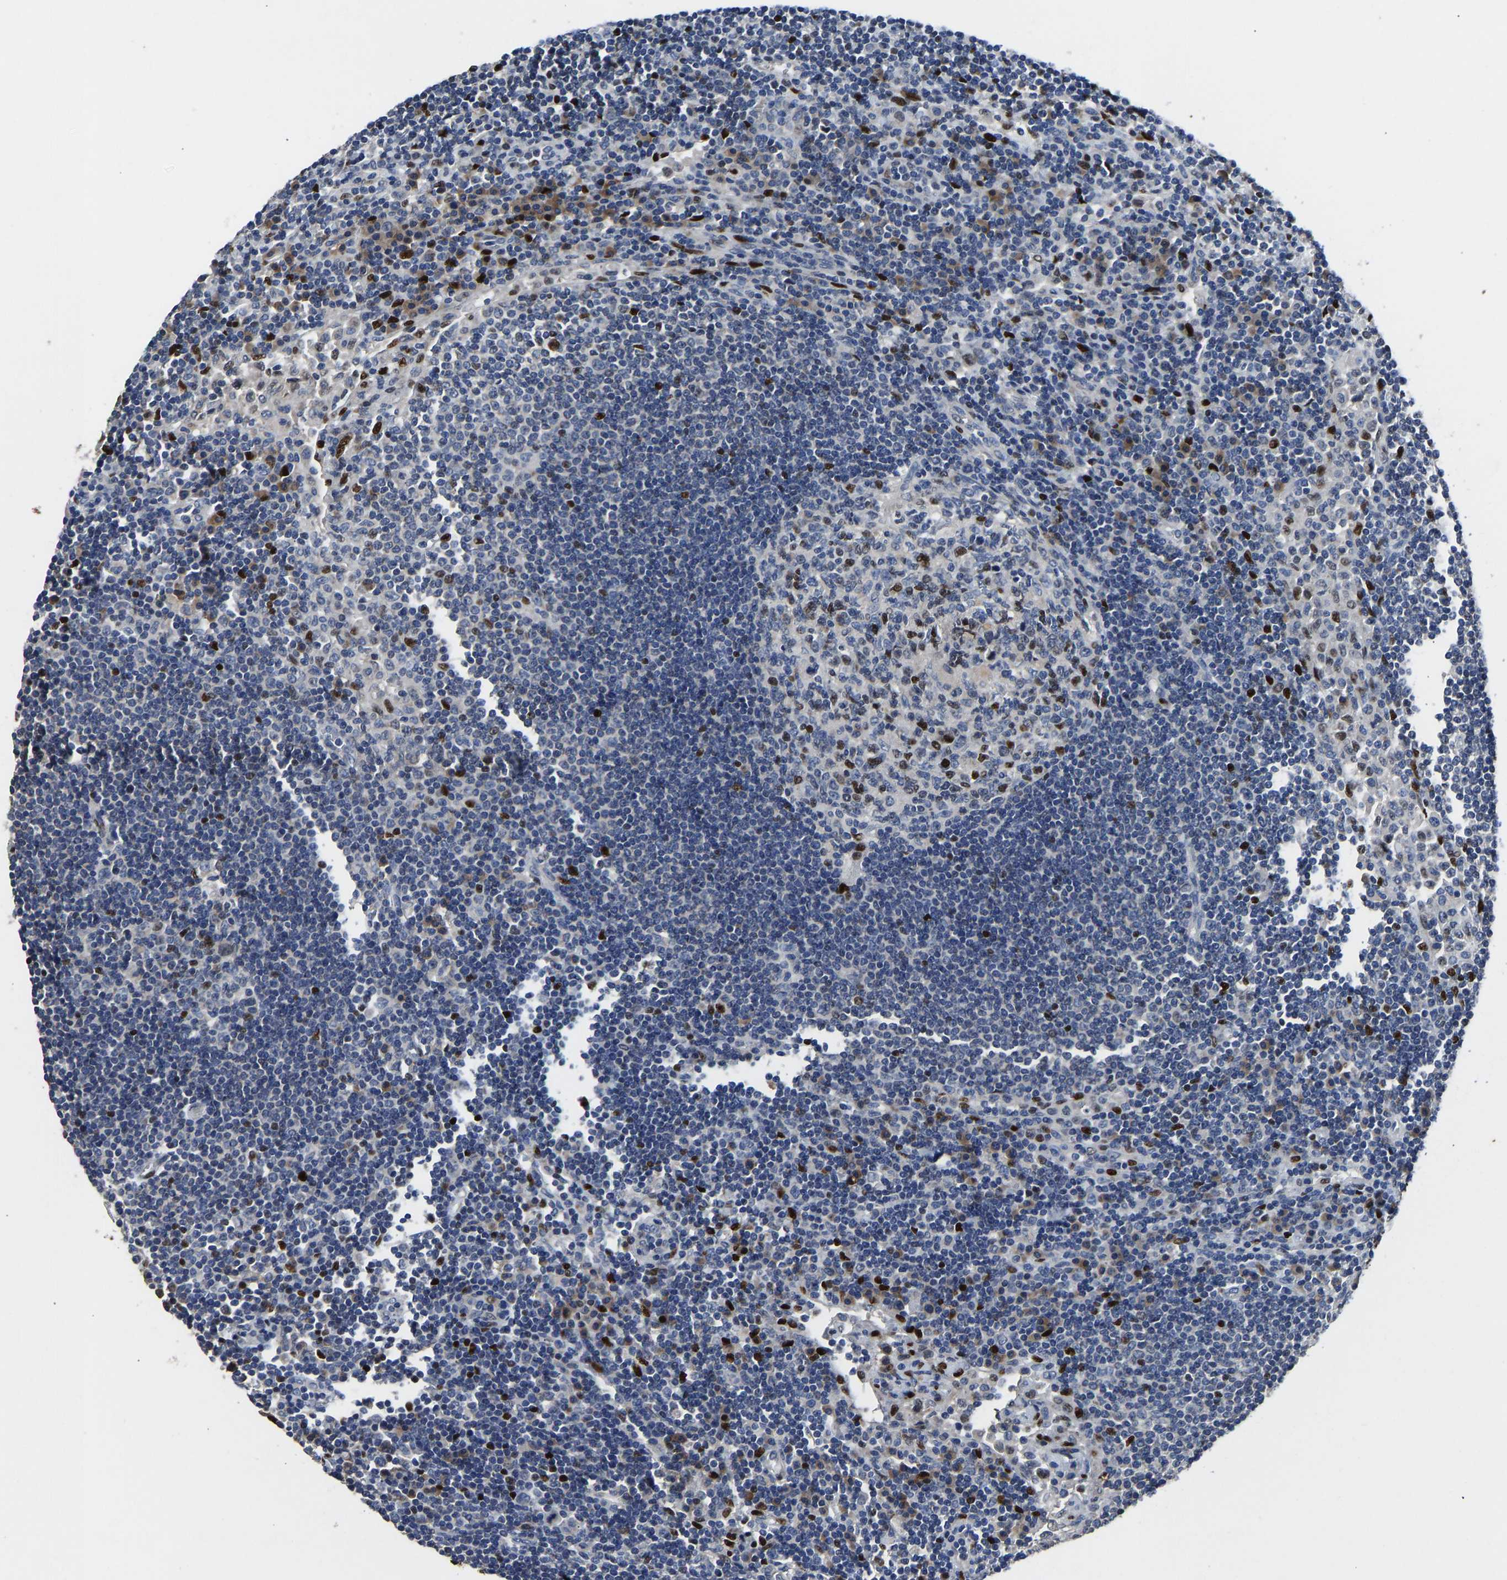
{"staining": {"intensity": "moderate", "quantity": "25%-75%", "location": "nuclear"}, "tissue": "lymph node", "cell_type": "Germinal center cells", "image_type": "normal", "snomed": [{"axis": "morphology", "description": "Normal tissue, NOS"}, {"axis": "topography", "description": "Lymph node"}], "caption": "A micrograph showing moderate nuclear positivity in approximately 25%-75% of germinal center cells in benign lymph node, as visualized by brown immunohistochemical staining.", "gene": "EGR1", "patient": {"sex": "female", "age": 53}}